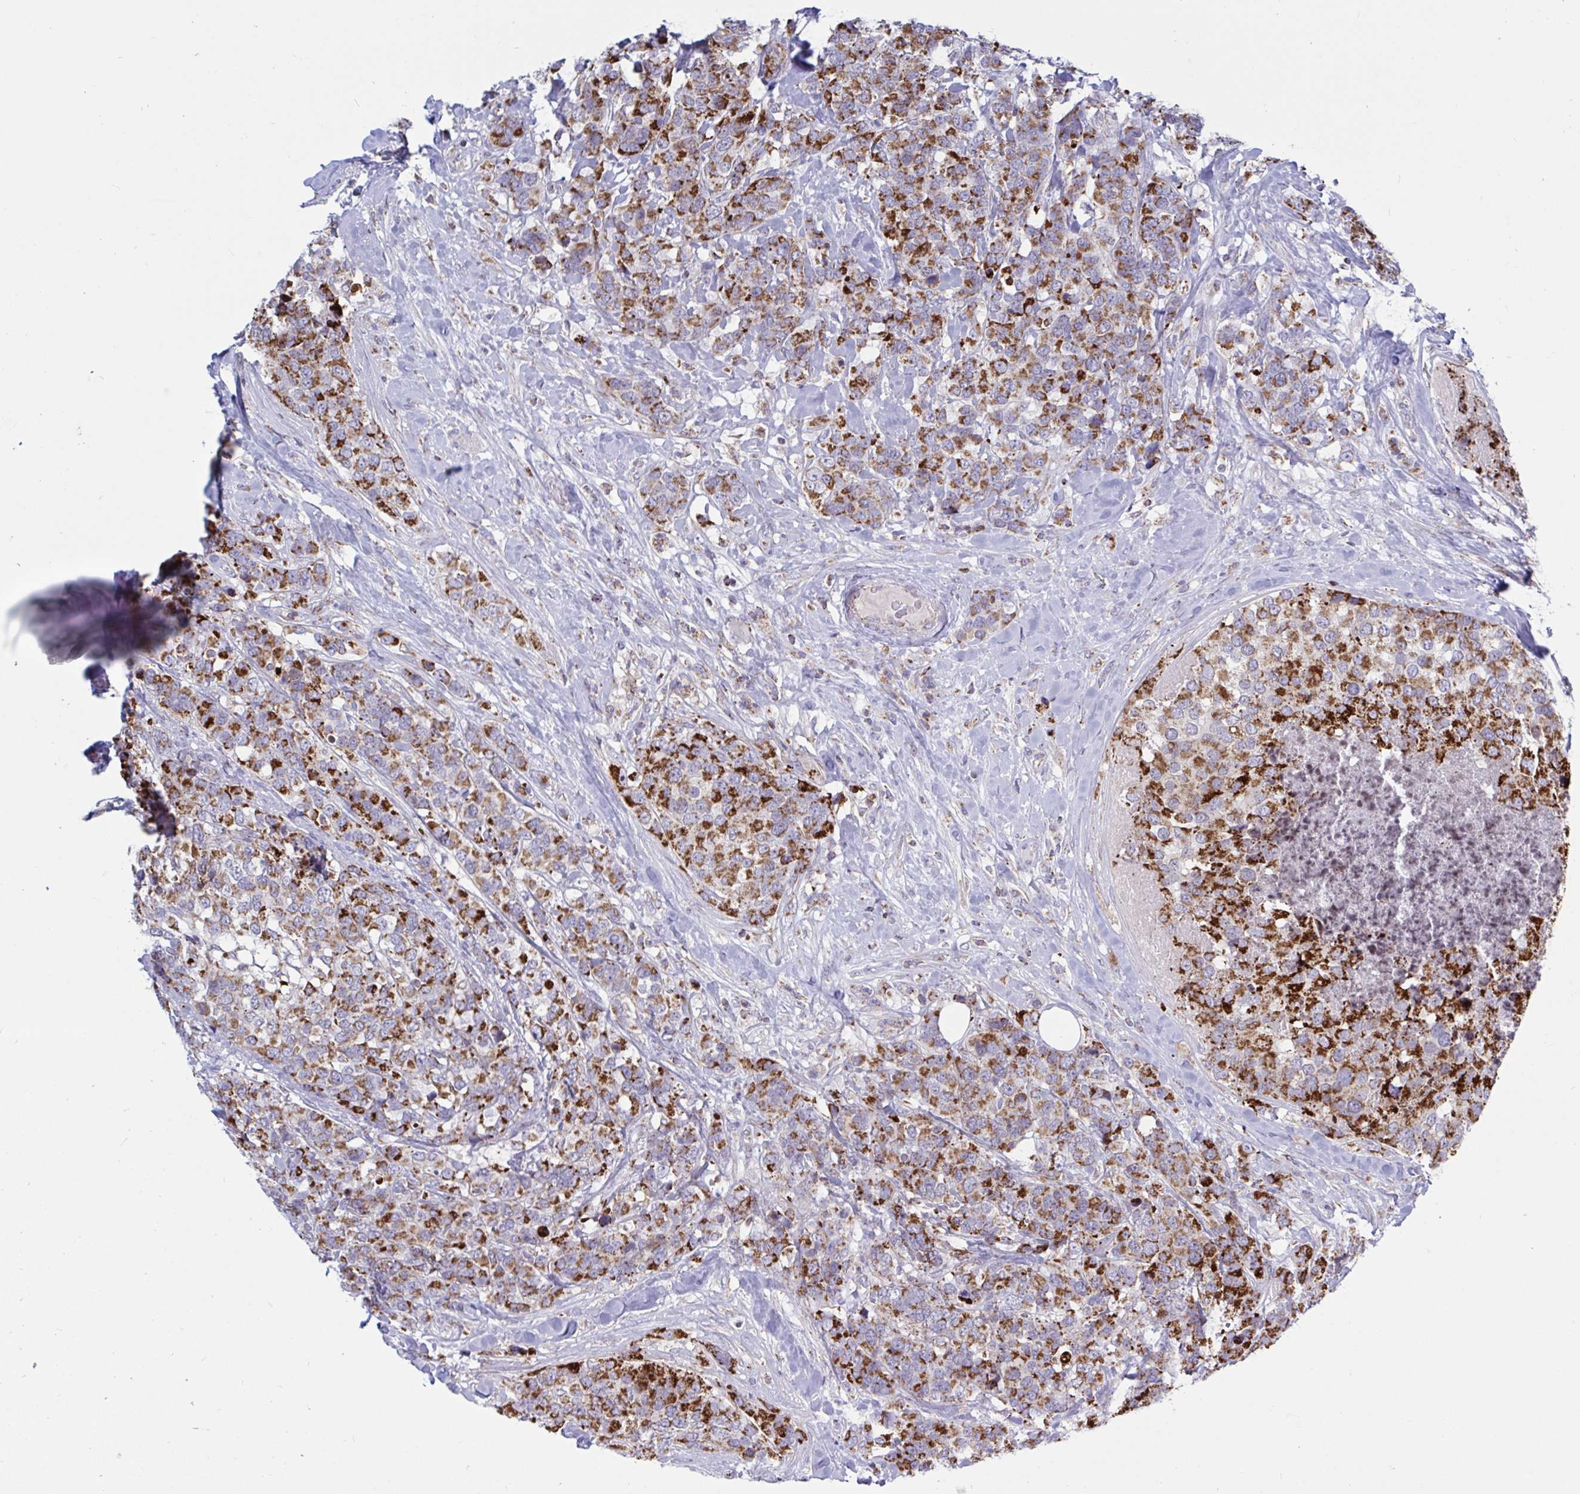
{"staining": {"intensity": "strong", "quantity": "25%-75%", "location": "cytoplasmic/membranous"}, "tissue": "breast cancer", "cell_type": "Tumor cells", "image_type": "cancer", "snomed": [{"axis": "morphology", "description": "Lobular carcinoma"}, {"axis": "topography", "description": "Breast"}], "caption": "Tumor cells exhibit high levels of strong cytoplasmic/membranous expression in approximately 25%-75% of cells in breast cancer. (DAB (3,3'-diaminobenzidine) = brown stain, brightfield microscopy at high magnification).", "gene": "HSPE1", "patient": {"sex": "female", "age": 59}}